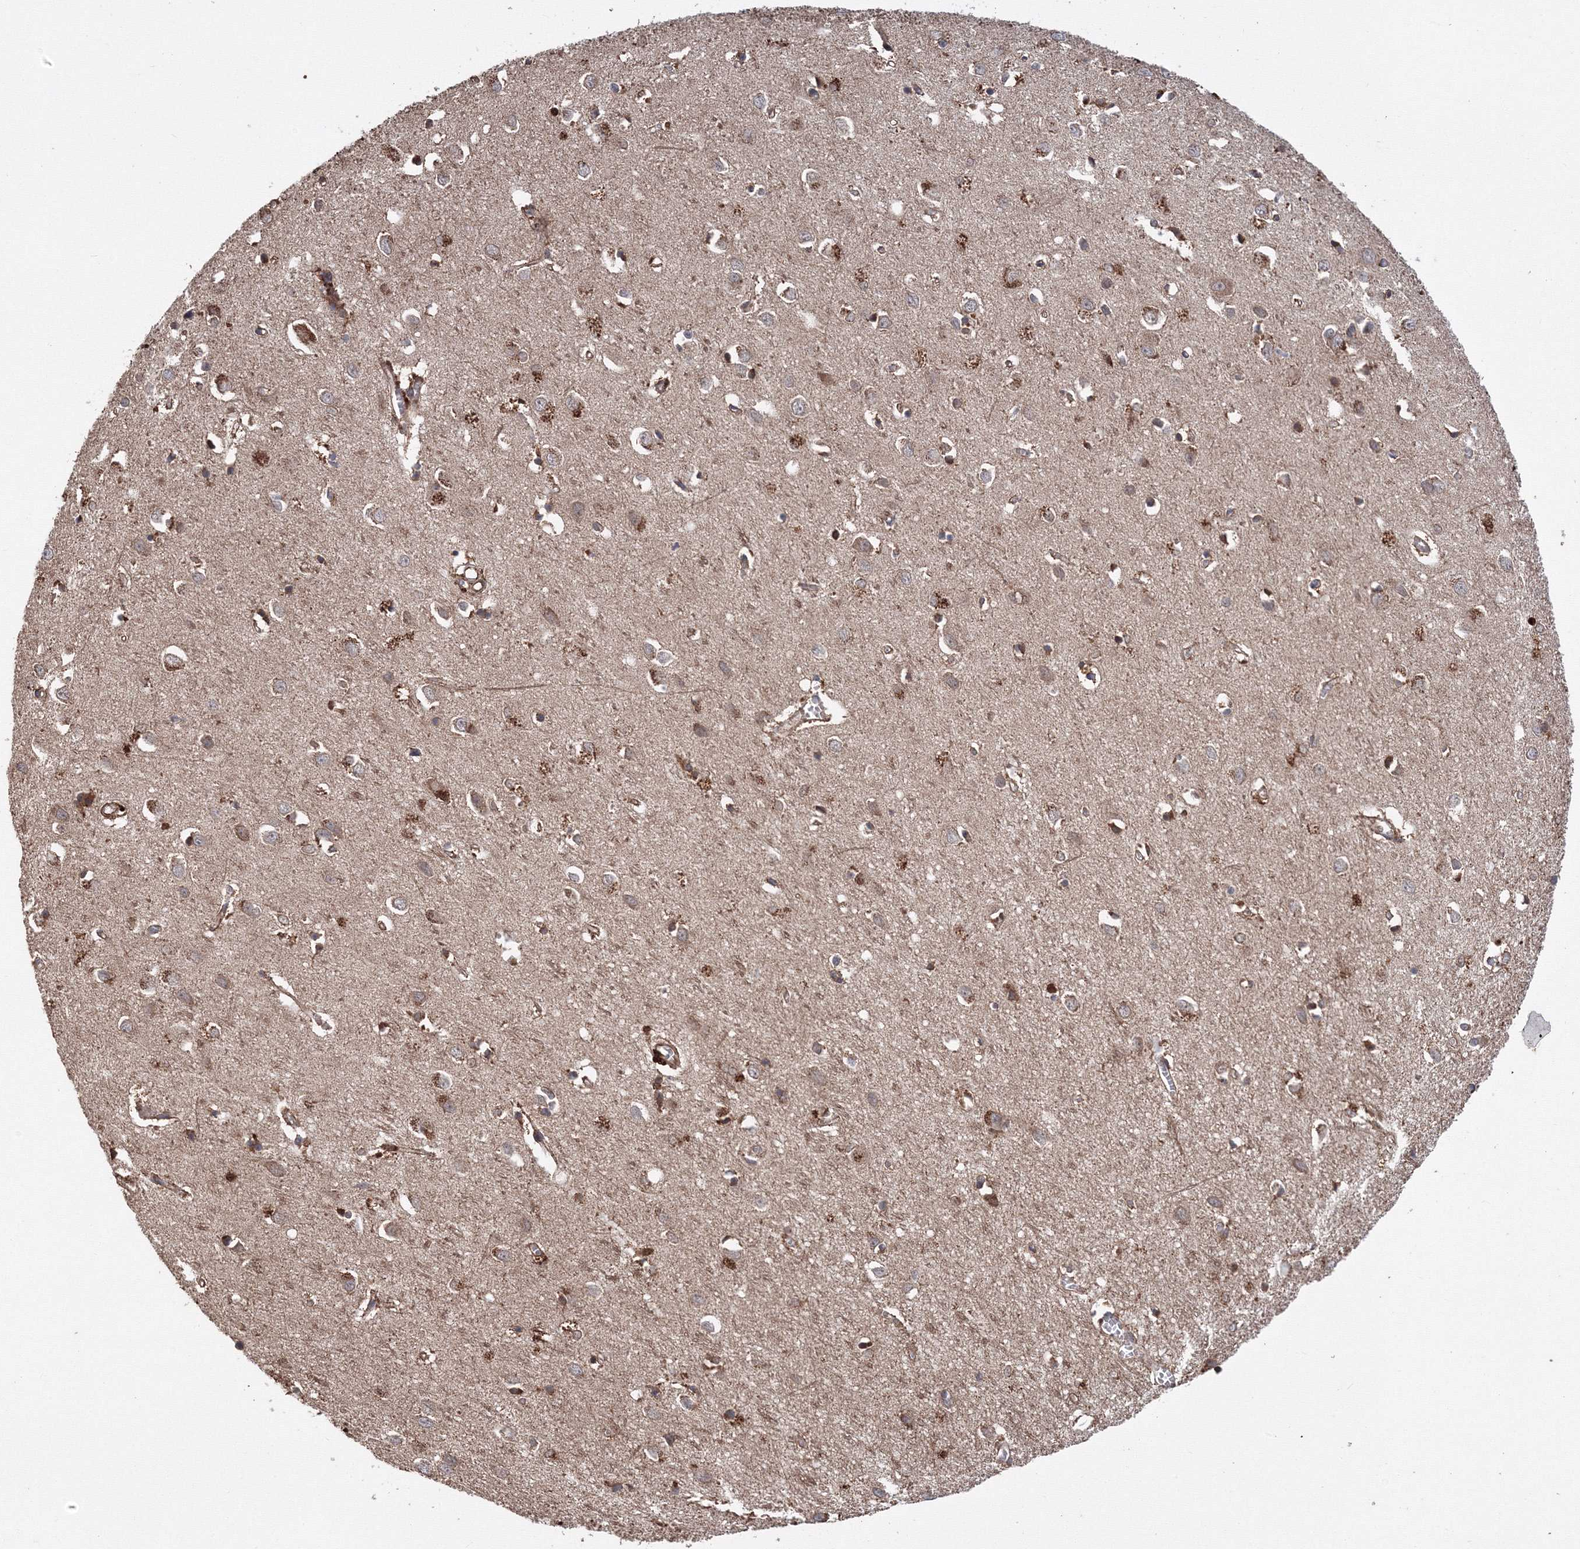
{"staining": {"intensity": "moderate", "quantity": ">75%", "location": "cytoplasmic/membranous"}, "tissue": "cerebral cortex", "cell_type": "Endothelial cells", "image_type": "normal", "snomed": [{"axis": "morphology", "description": "Normal tissue, NOS"}, {"axis": "topography", "description": "Cerebral cortex"}], "caption": "IHC staining of unremarkable cerebral cortex, which displays medium levels of moderate cytoplasmic/membranous expression in about >75% of endothelial cells indicating moderate cytoplasmic/membranous protein expression. The staining was performed using DAB (brown) for protein detection and nuclei were counterstained in hematoxylin (blue).", "gene": "ATG3", "patient": {"sex": "female", "age": 64}}